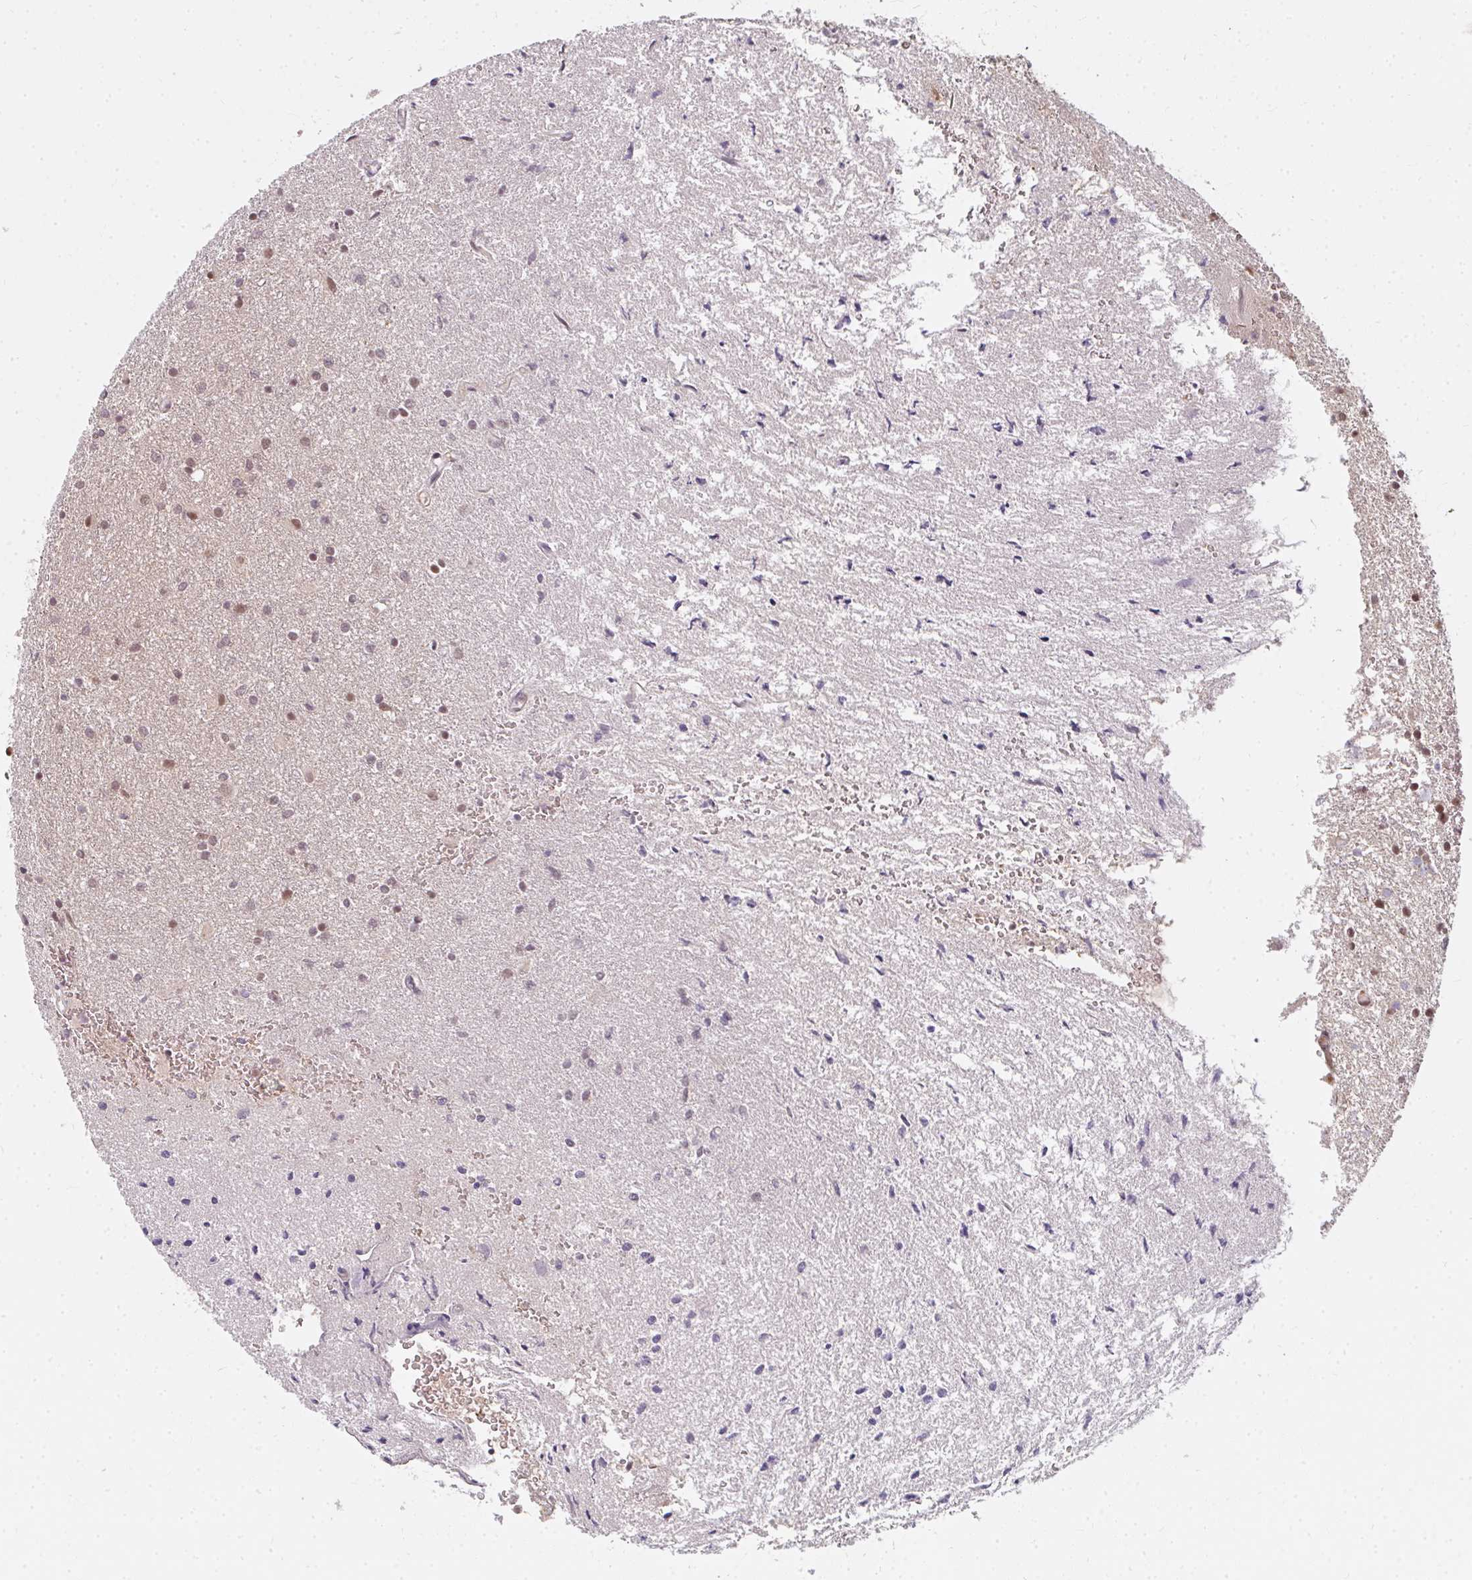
{"staining": {"intensity": "moderate", "quantity": "25%-75%", "location": "nuclear"}, "tissue": "glioma", "cell_type": "Tumor cells", "image_type": "cancer", "snomed": [{"axis": "morphology", "description": "Glioma, malignant, High grade"}, {"axis": "topography", "description": "Brain"}], "caption": "Protein expression analysis of glioma exhibits moderate nuclear staining in about 25%-75% of tumor cells. (DAB IHC with brightfield microscopy, high magnification).", "gene": "GTF3C6", "patient": {"sex": "female", "age": 50}}